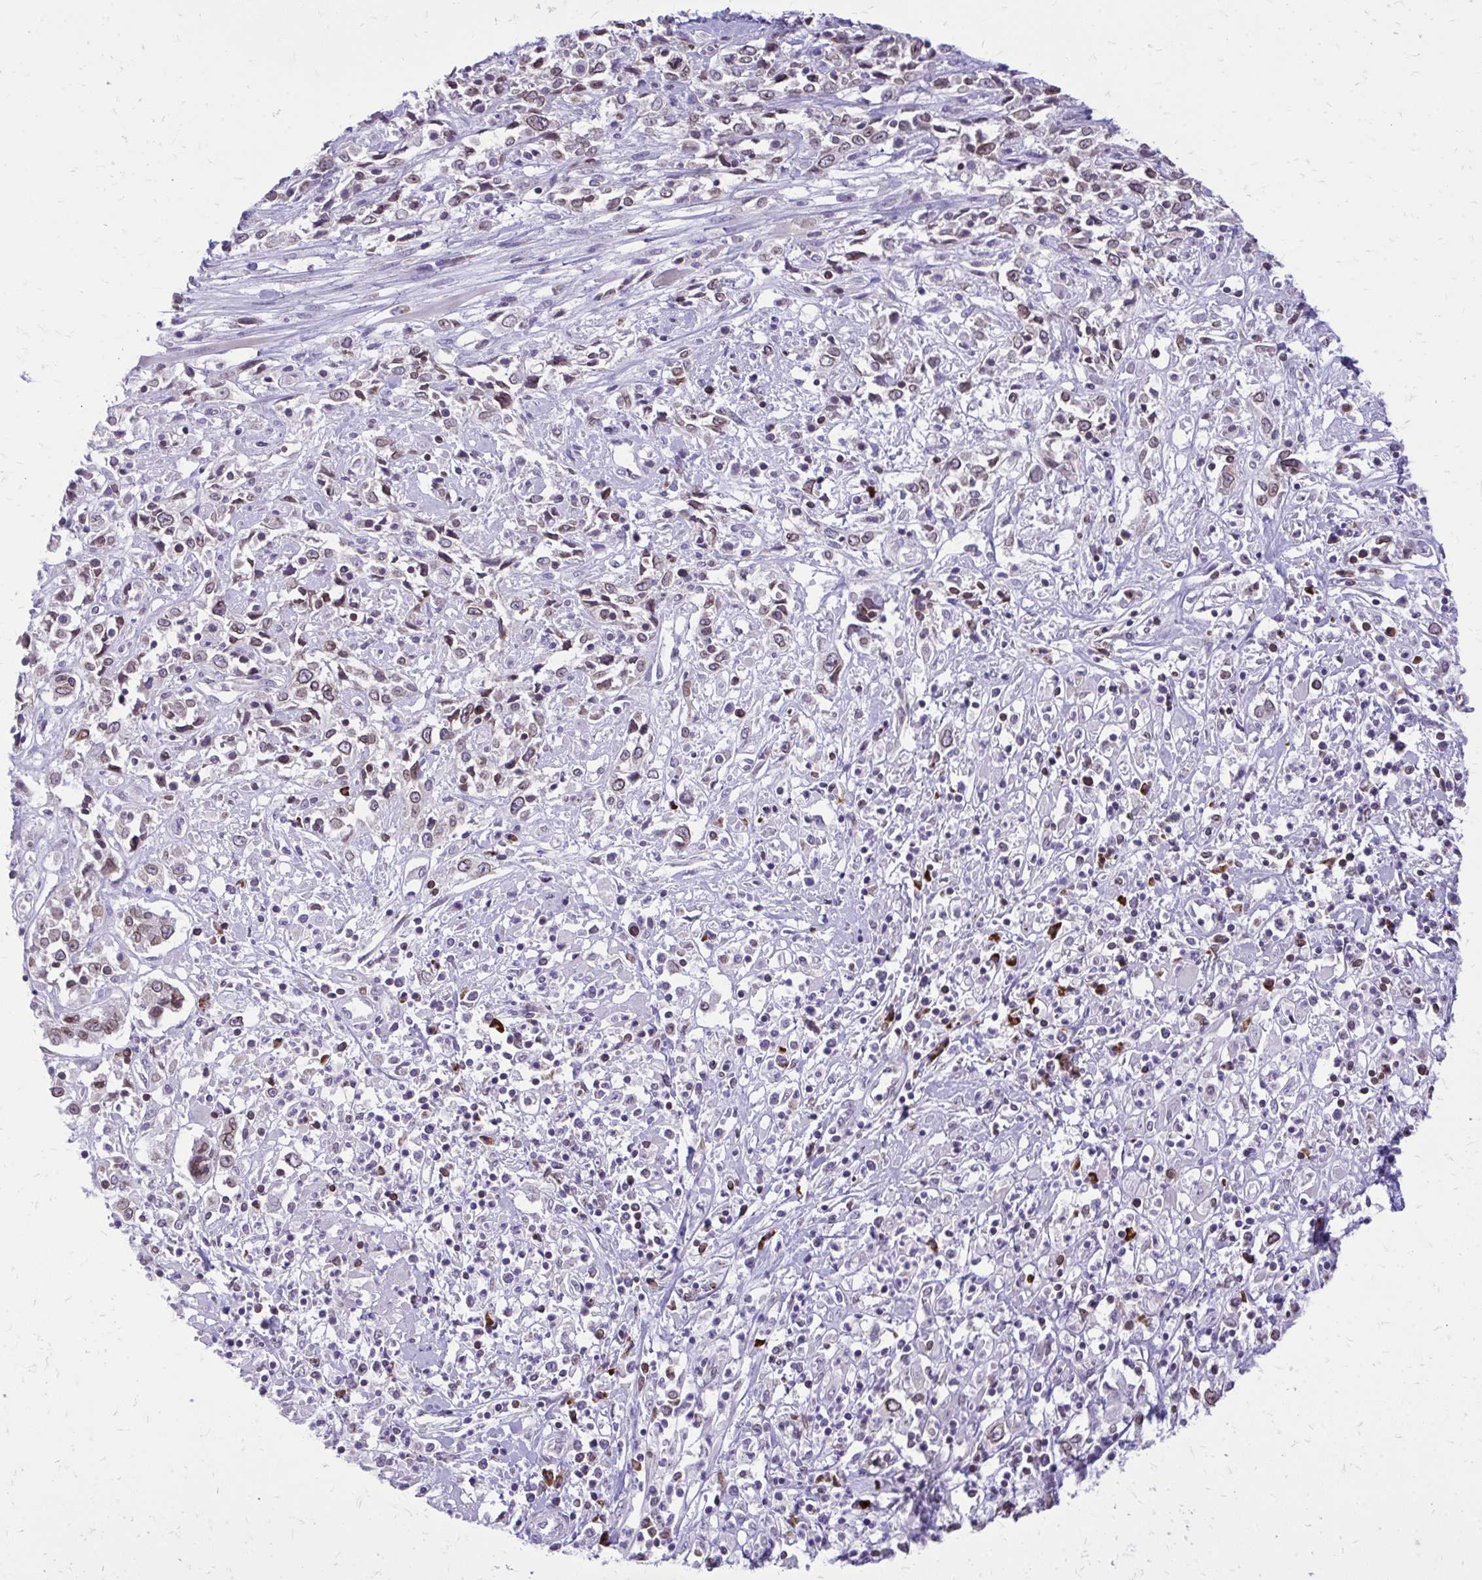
{"staining": {"intensity": "weak", "quantity": "25%-75%", "location": "cytoplasmic/membranous,nuclear"}, "tissue": "cervical cancer", "cell_type": "Tumor cells", "image_type": "cancer", "snomed": [{"axis": "morphology", "description": "Adenocarcinoma, NOS"}, {"axis": "topography", "description": "Cervix"}], "caption": "Immunohistochemical staining of human adenocarcinoma (cervical) reveals low levels of weak cytoplasmic/membranous and nuclear protein staining in approximately 25%-75% of tumor cells.", "gene": "RPS6KA2", "patient": {"sex": "female", "age": 40}}